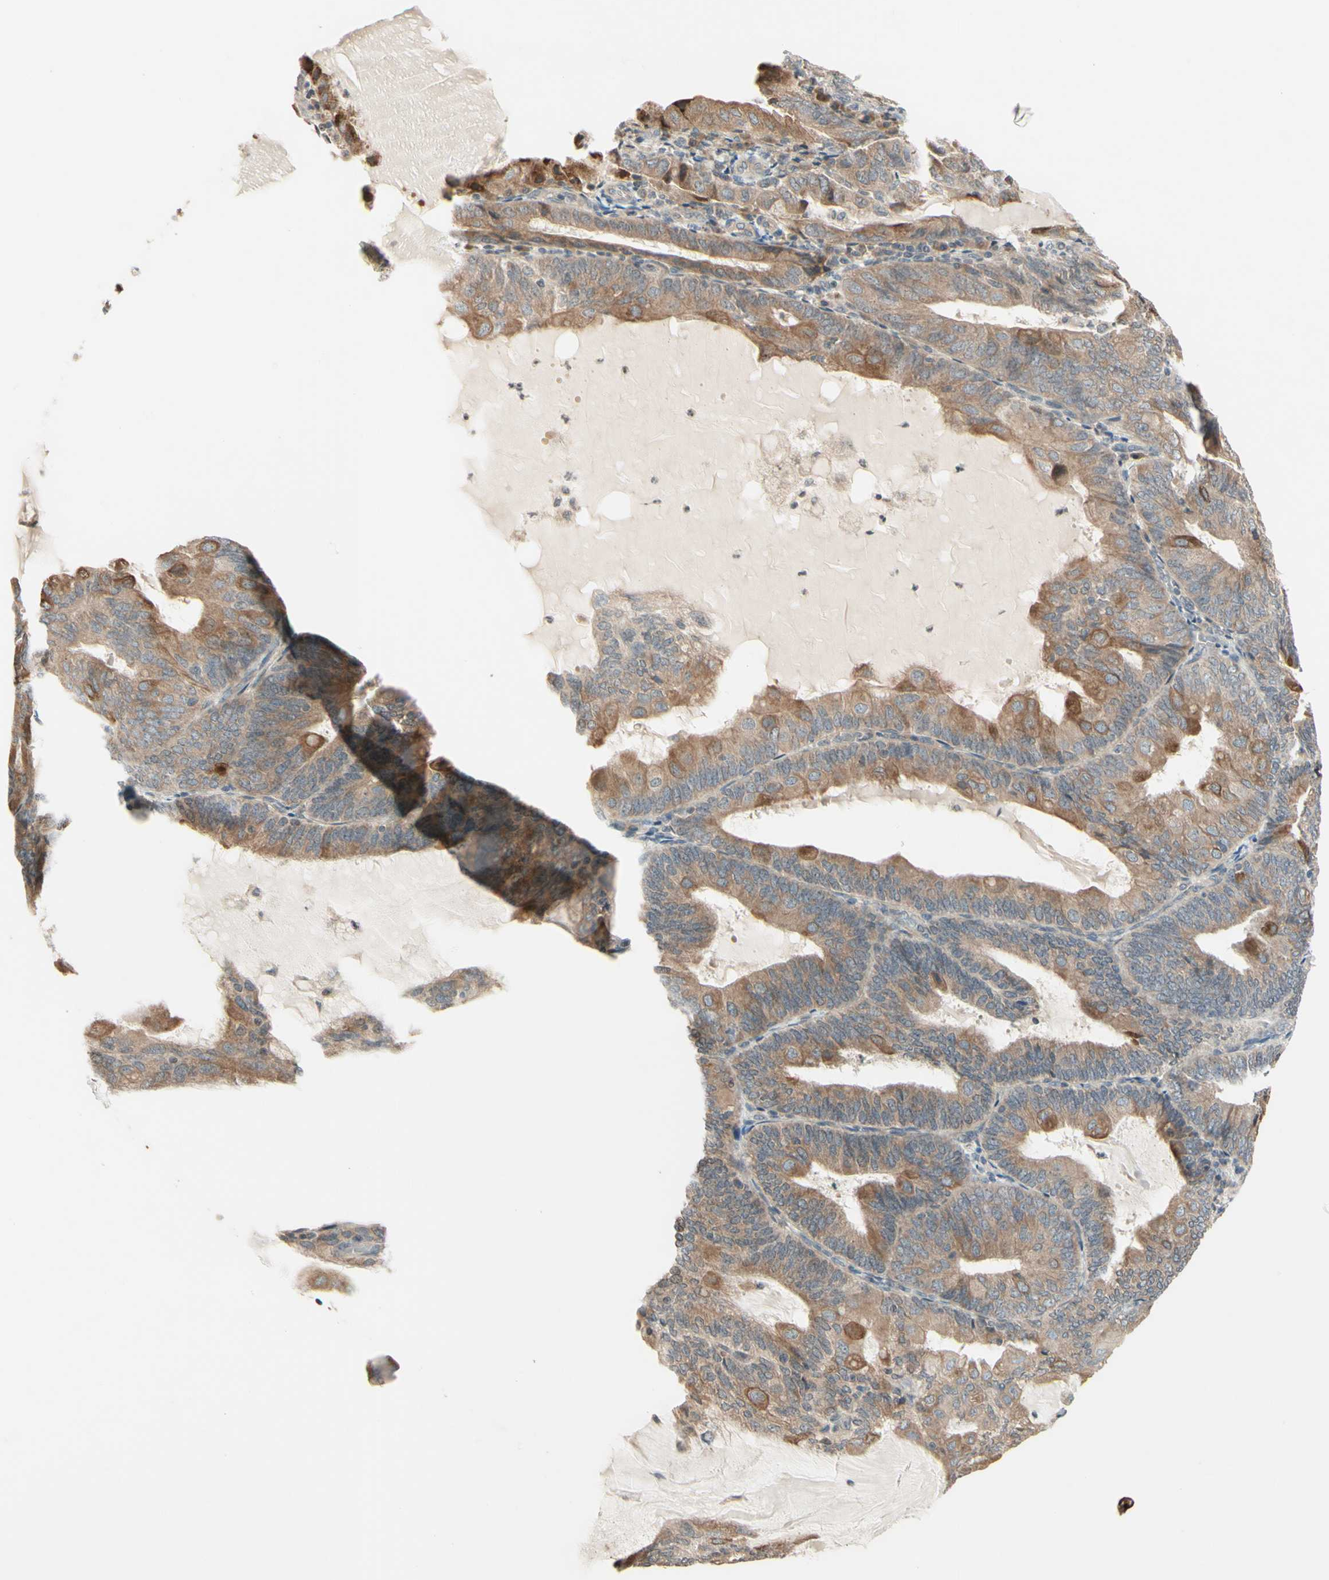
{"staining": {"intensity": "moderate", "quantity": ">75%", "location": "cytoplasmic/membranous"}, "tissue": "endometrial cancer", "cell_type": "Tumor cells", "image_type": "cancer", "snomed": [{"axis": "morphology", "description": "Adenocarcinoma, NOS"}, {"axis": "topography", "description": "Endometrium"}], "caption": "IHC photomicrograph of human endometrial adenocarcinoma stained for a protein (brown), which exhibits medium levels of moderate cytoplasmic/membranous expression in about >75% of tumor cells.", "gene": "ZW10", "patient": {"sex": "female", "age": 81}}